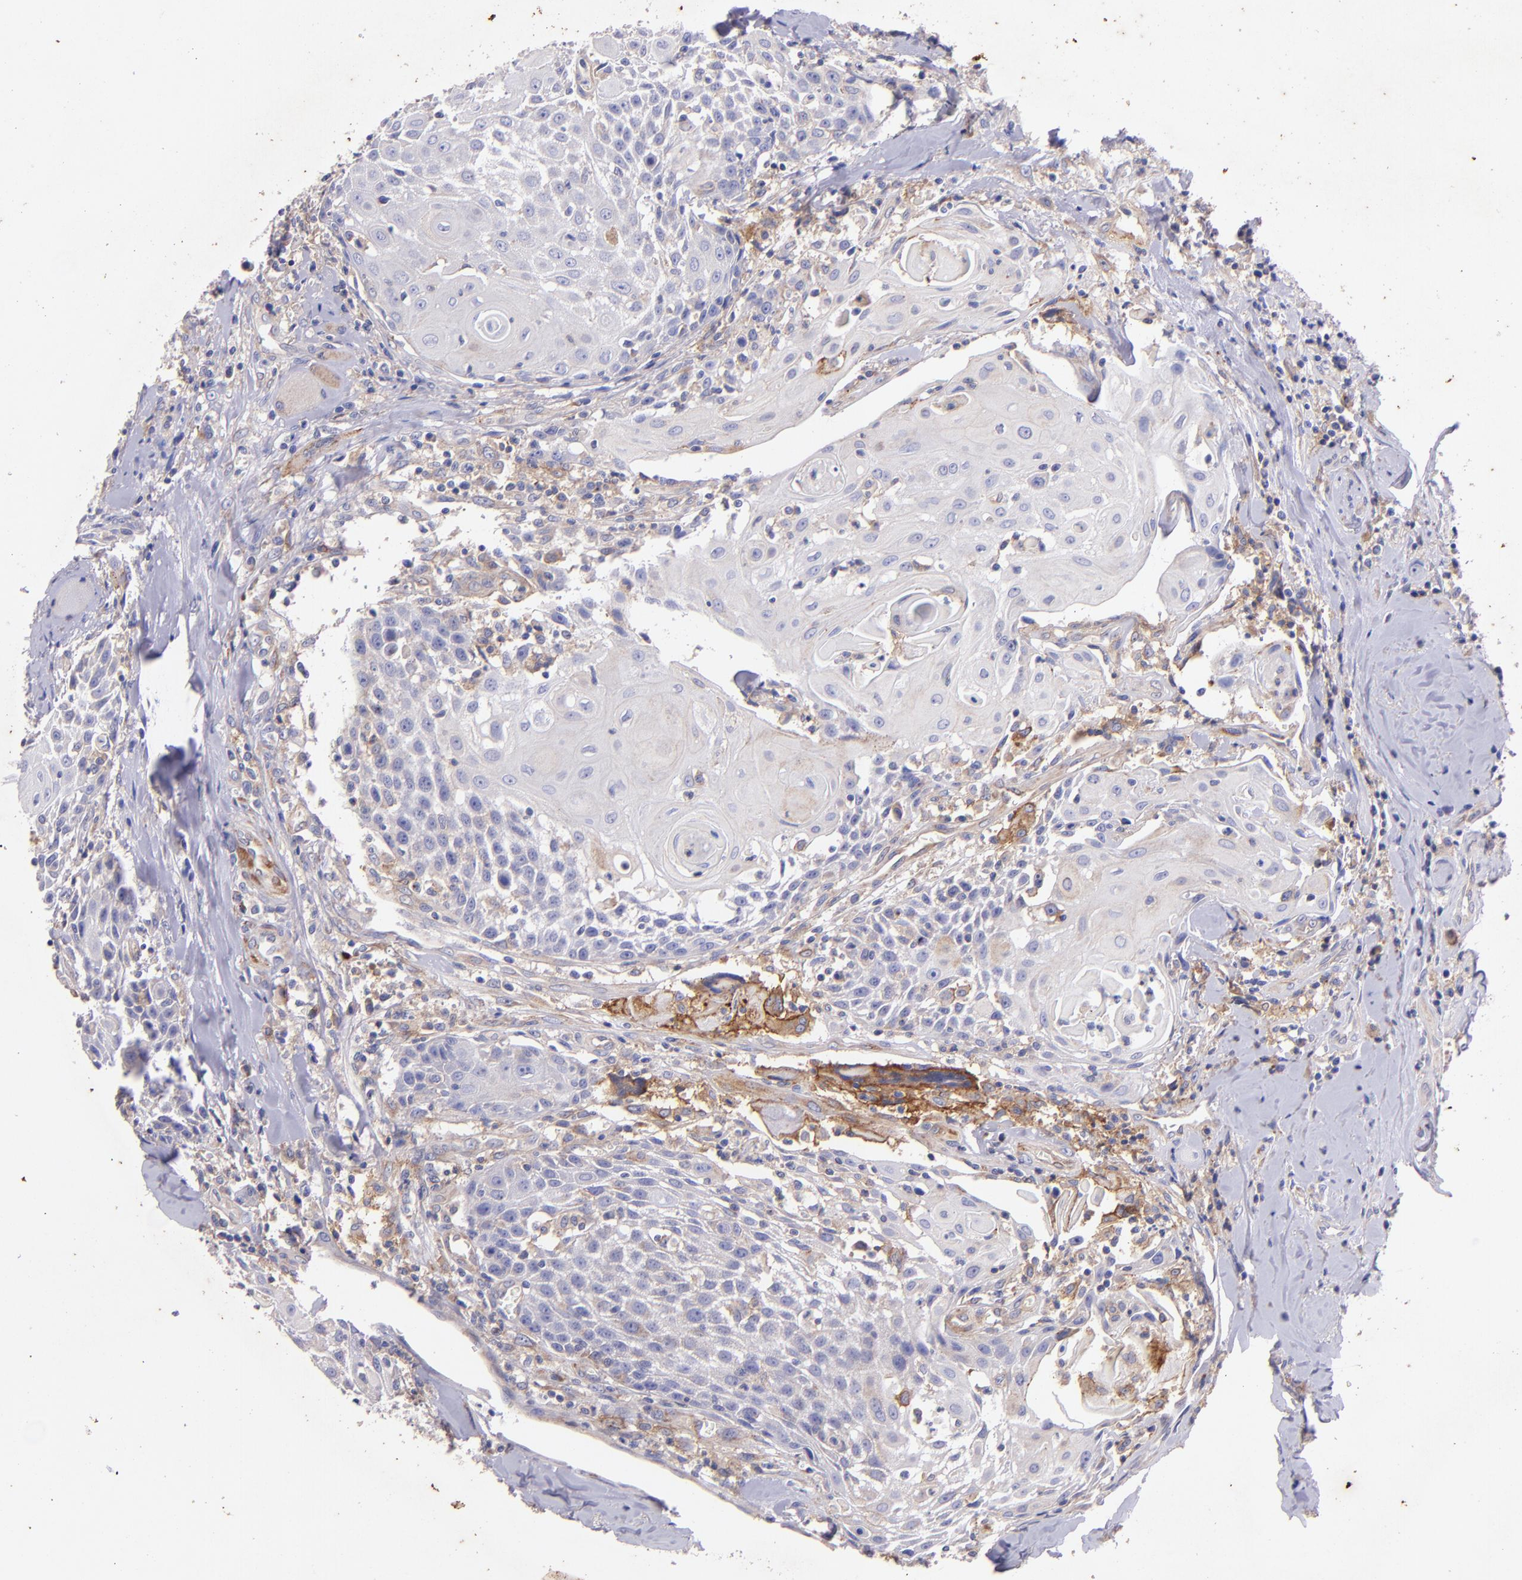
{"staining": {"intensity": "moderate", "quantity": "<25%", "location": "cytoplasmic/membranous"}, "tissue": "head and neck cancer", "cell_type": "Tumor cells", "image_type": "cancer", "snomed": [{"axis": "morphology", "description": "Squamous cell carcinoma, NOS"}, {"axis": "topography", "description": "Oral tissue"}, {"axis": "topography", "description": "Head-Neck"}], "caption": "This micrograph exhibits head and neck cancer (squamous cell carcinoma) stained with immunohistochemistry (IHC) to label a protein in brown. The cytoplasmic/membranous of tumor cells show moderate positivity for the protein. Nuclei are counter-stained blue.", "gene": "RET", "patient": {"sex": "female", "age": 82}}